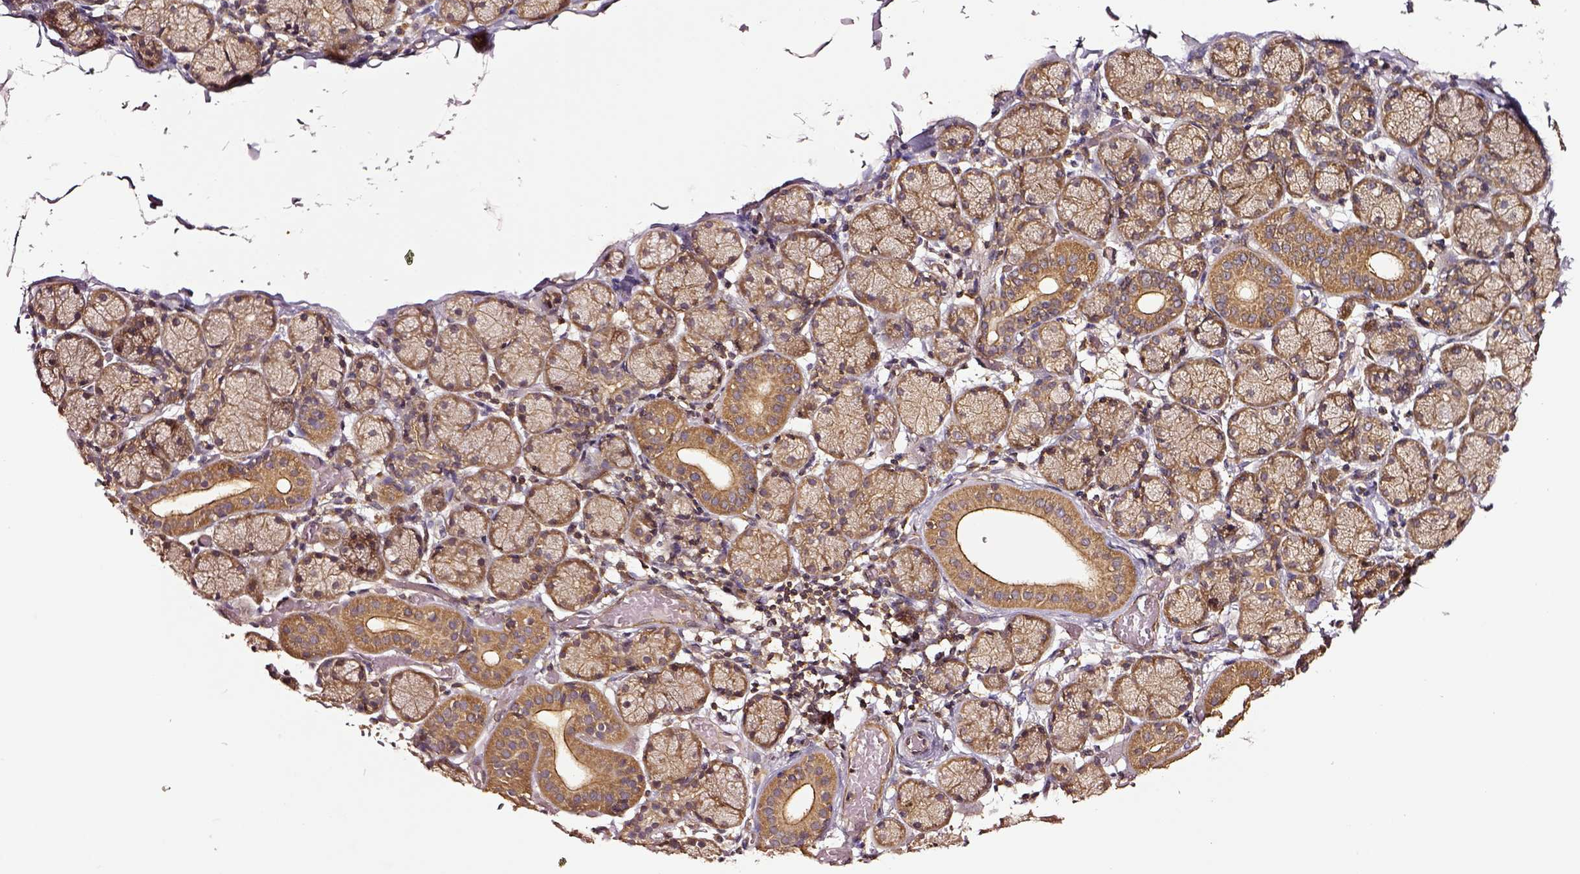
{"staining": {"intensity": "moderate", "quantity": ">75%", "location": "cytoplasmic/membranous"}, "tissue": "salivary gland", "cell_type": "Glandular cells", "image_type": "normal", "snomed": [{"axis": "morphology", "description": "Normal tissue, NOS"}, {"axis": "topography", "description": "Salivary gland"}], "caption": "Immunohistochemical staining of benign salivary gland demonstrates moderate cytoplasmic/membranous protein positivity in approximately >75% of glandular cells.", "gene": "RASSF5", "patient": {"sex": "female", "age": 24}}